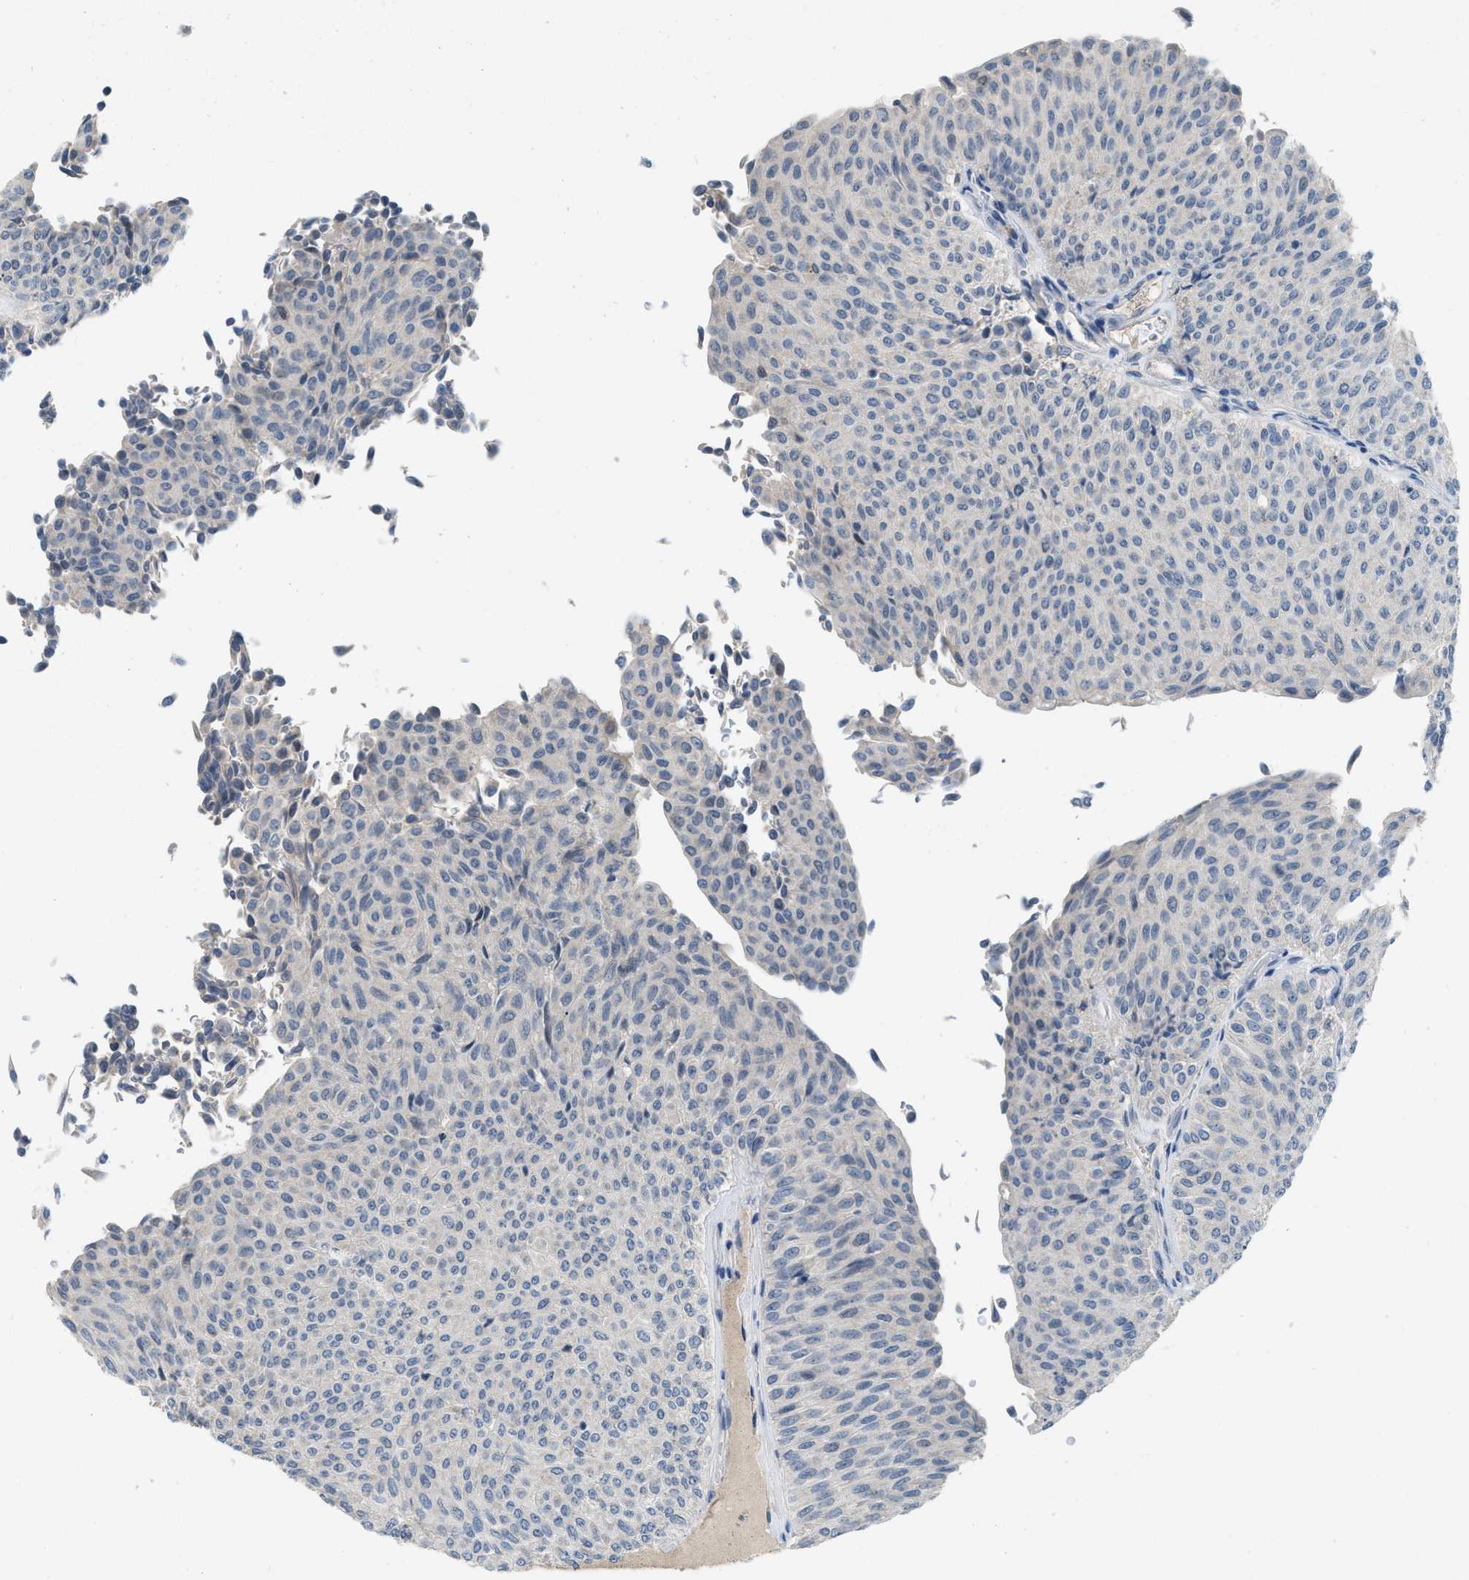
{"staining": {"intensity": "negative", "quantity": "none", "location": "none"}, "tissue": "urothelial cancer", "cell_type": "Tumor cells", "image_type": "cancer", "snomed": [{"axis": "morphology", "description": "Urothelial carcinoma, Low grade"}, {"axis": "topography", "description": "Urinary bladder"}], "caption": "The photomicrograph shows no staining of tumor cells in low-grade urothelial carcinoma. (Stains: DAB immunohistochemistry (IHC) with hematoxylin counter stain, Microscopy: brightfield microscopy at high magnification).", "gene": "MIS18A", "patient": {"sex": "male", "age": 78}}